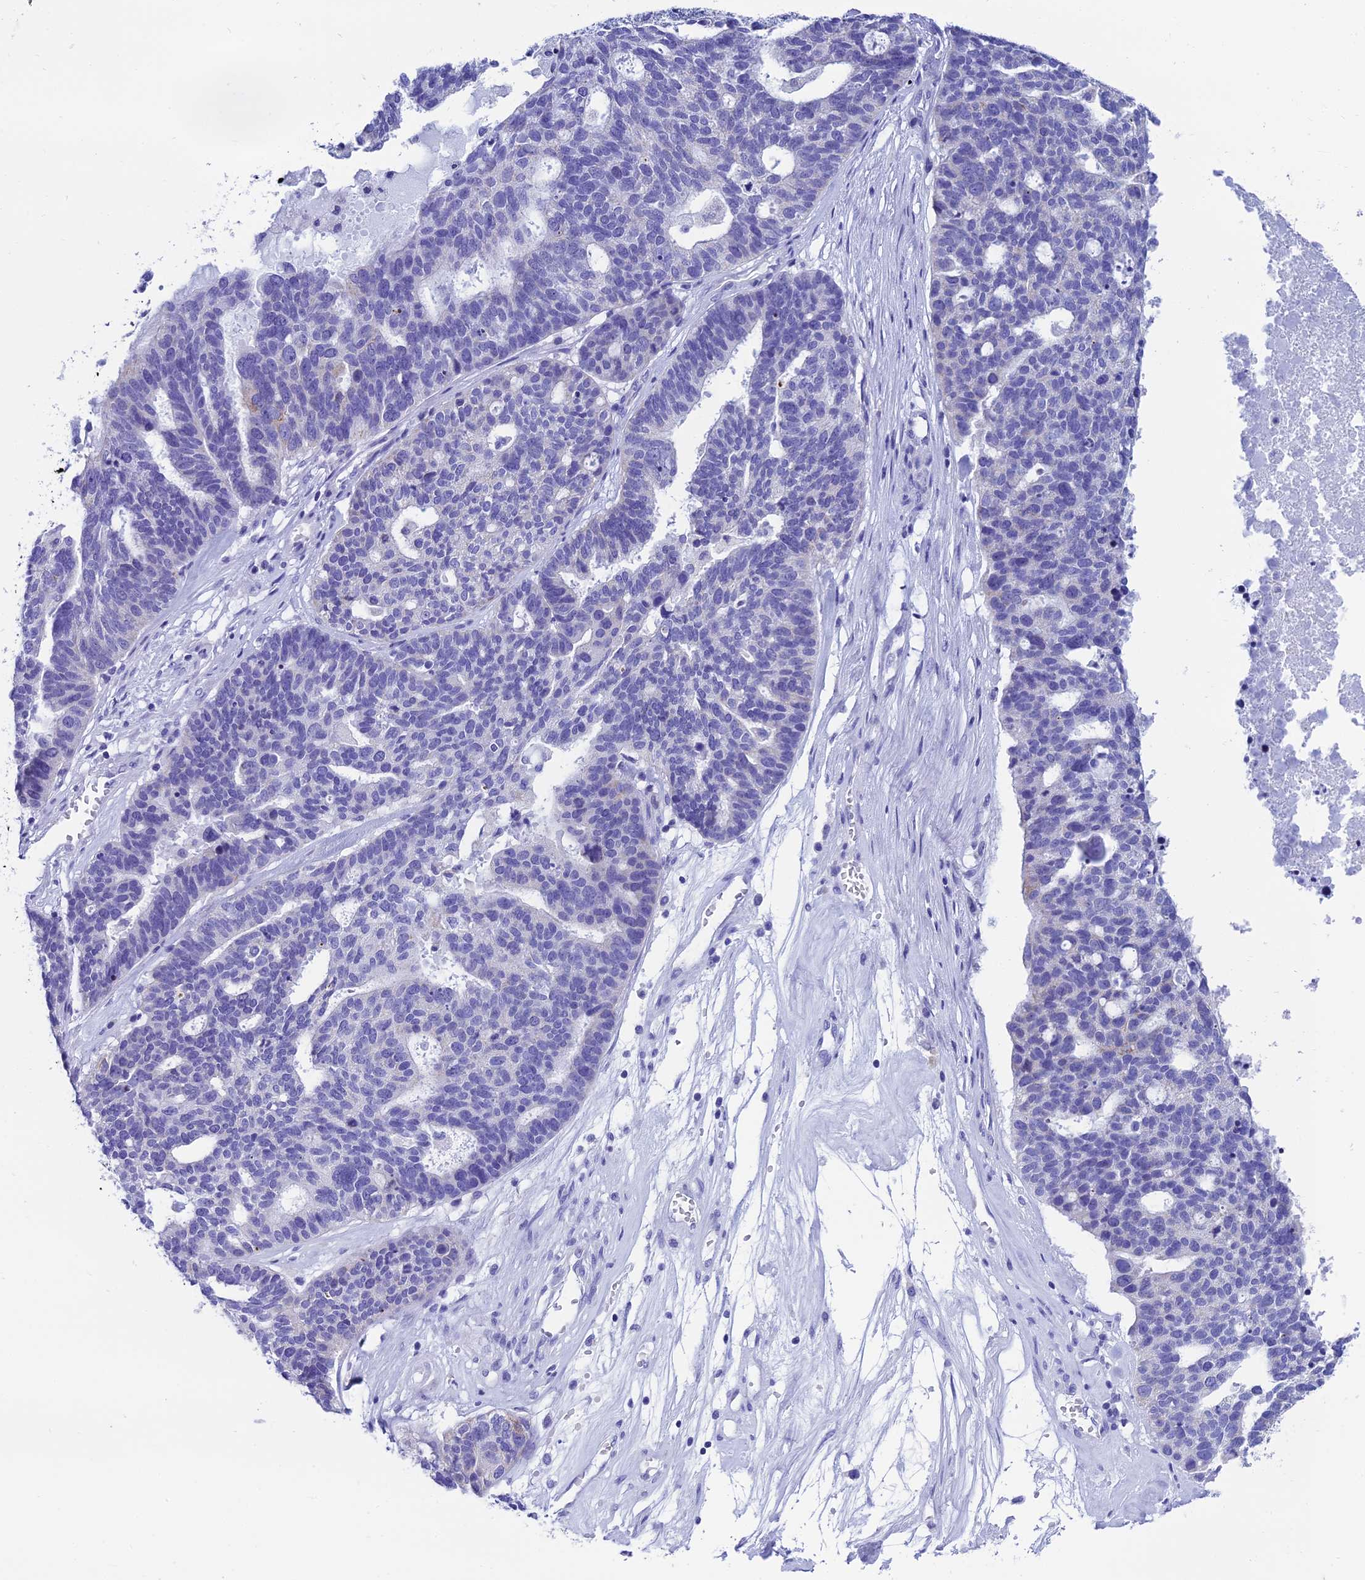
{"staining": {"intensity": "negative", "quantity": "none", "location": "none"}, "tissue": "ovarian cancer", "cell_type": "Tumor cells", "image_type": "cancer", "snomed": [{"axis": "morphology", "description": "Cystadenocarcinoma, serous, NOS"}, {"axis": "topography", "description": "Ovary"}], "caption": "An image of human ovarian serous cystadenocarcinoma is negative for staining in tumor cells. (Immunohistochemistry (ihc), brightfield microscopy, high magnification).", "gene": "REEP4", "patient": {"sex": "female", "age": 59}}